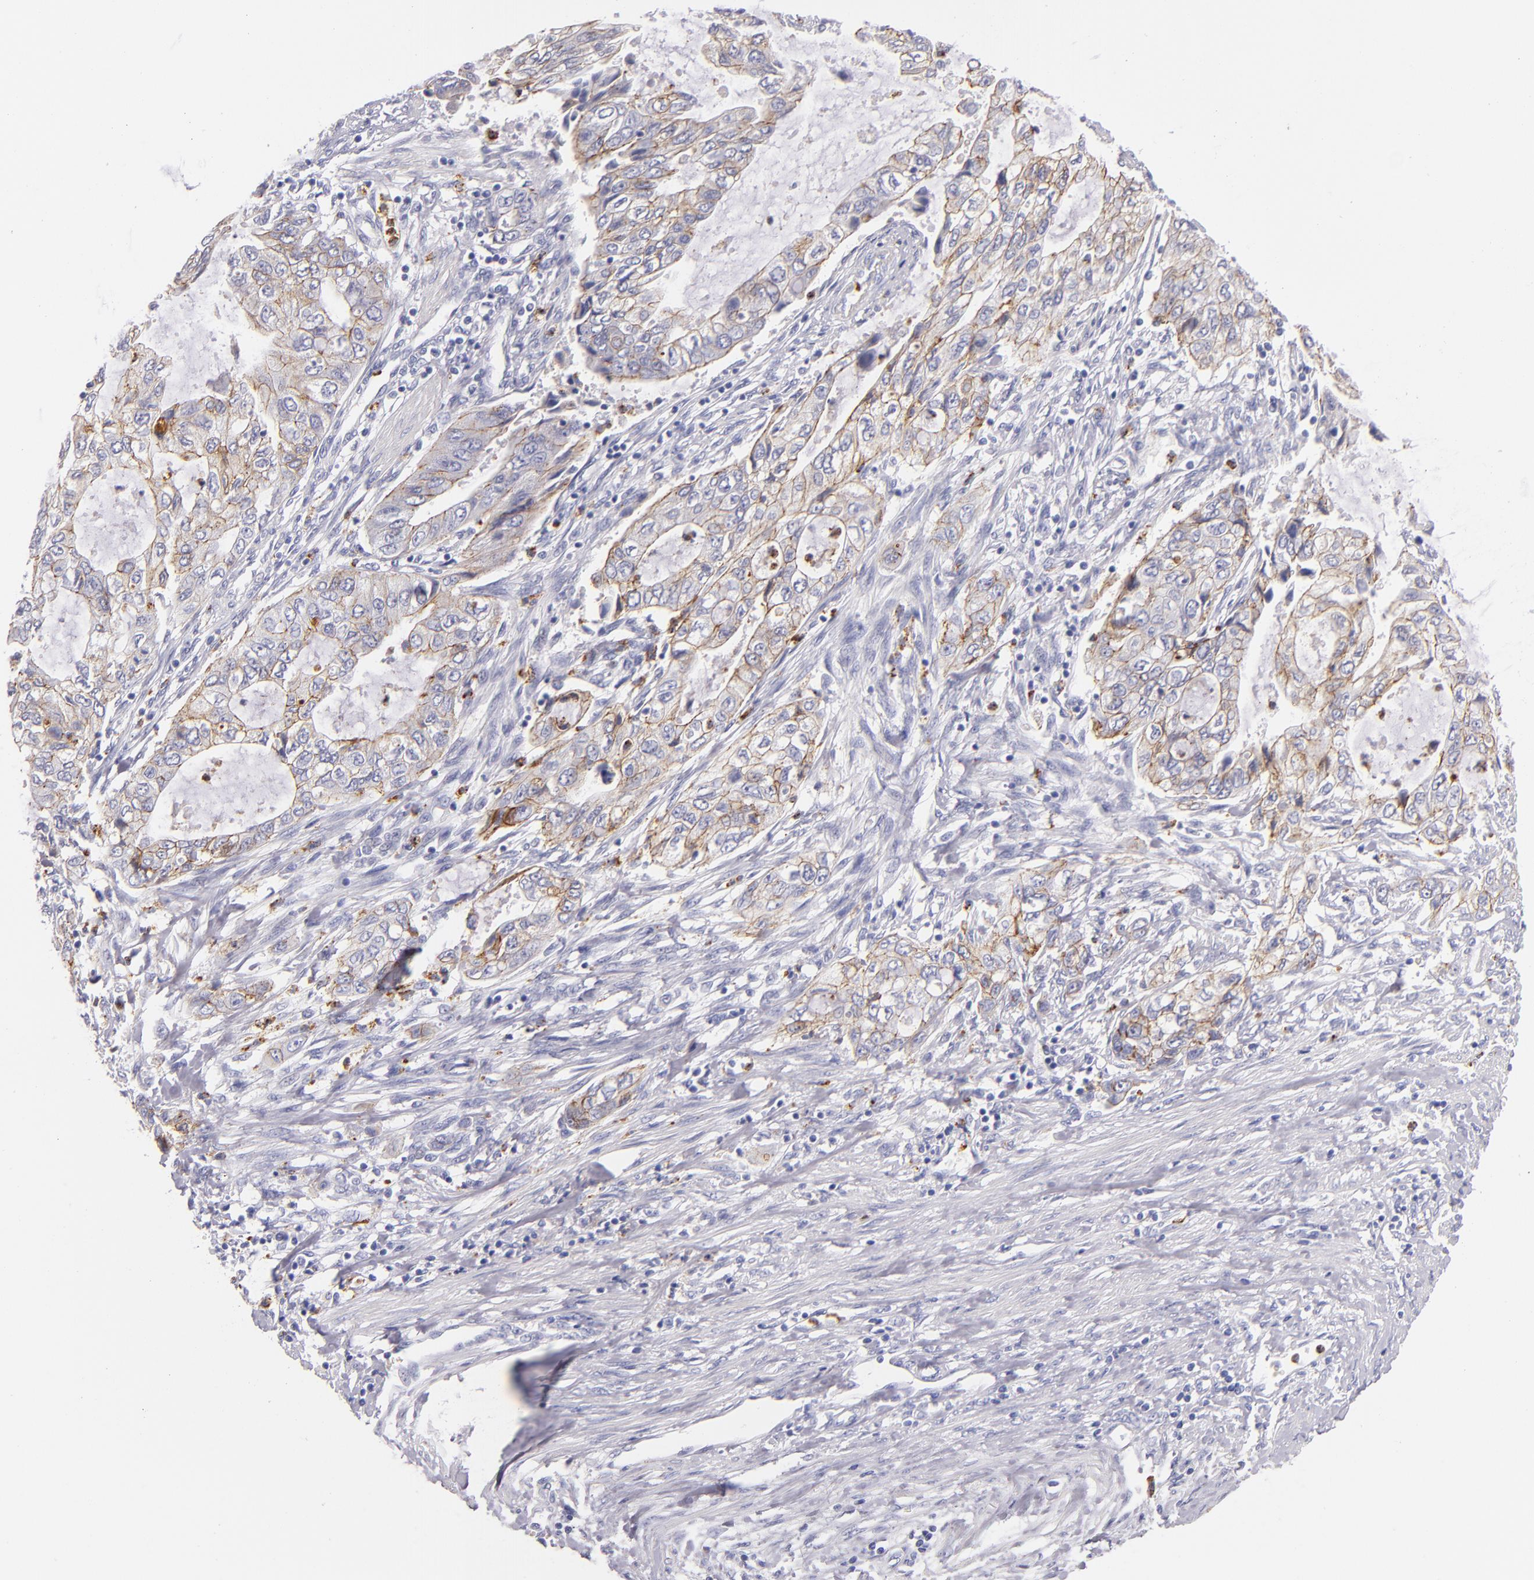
{"staining": {"intensity": "moderate", "quantity": "25%-75%", "location": "cytoplasmic/membranous"}, "tissue": "stomach cancer", "cell_type": "Tumor cells", "image_type": "cancer", "snomed": [{"axis": "morphology", "description": "Adenocarcinoma, NOS"}, {"axis": "topography", "description": "Stomach, upper"}], "caption": "DAB (3,3'-diaminobenzidine) immunohistochemical staining of human stomach cancer (adenocarcinoma) demonstrates moderate cytoplasmic/membranous protein expression in approximately 25%-75% of tumor cells.", "gene": "CDH3", "patient": {"sex": "female", "age": 52}}